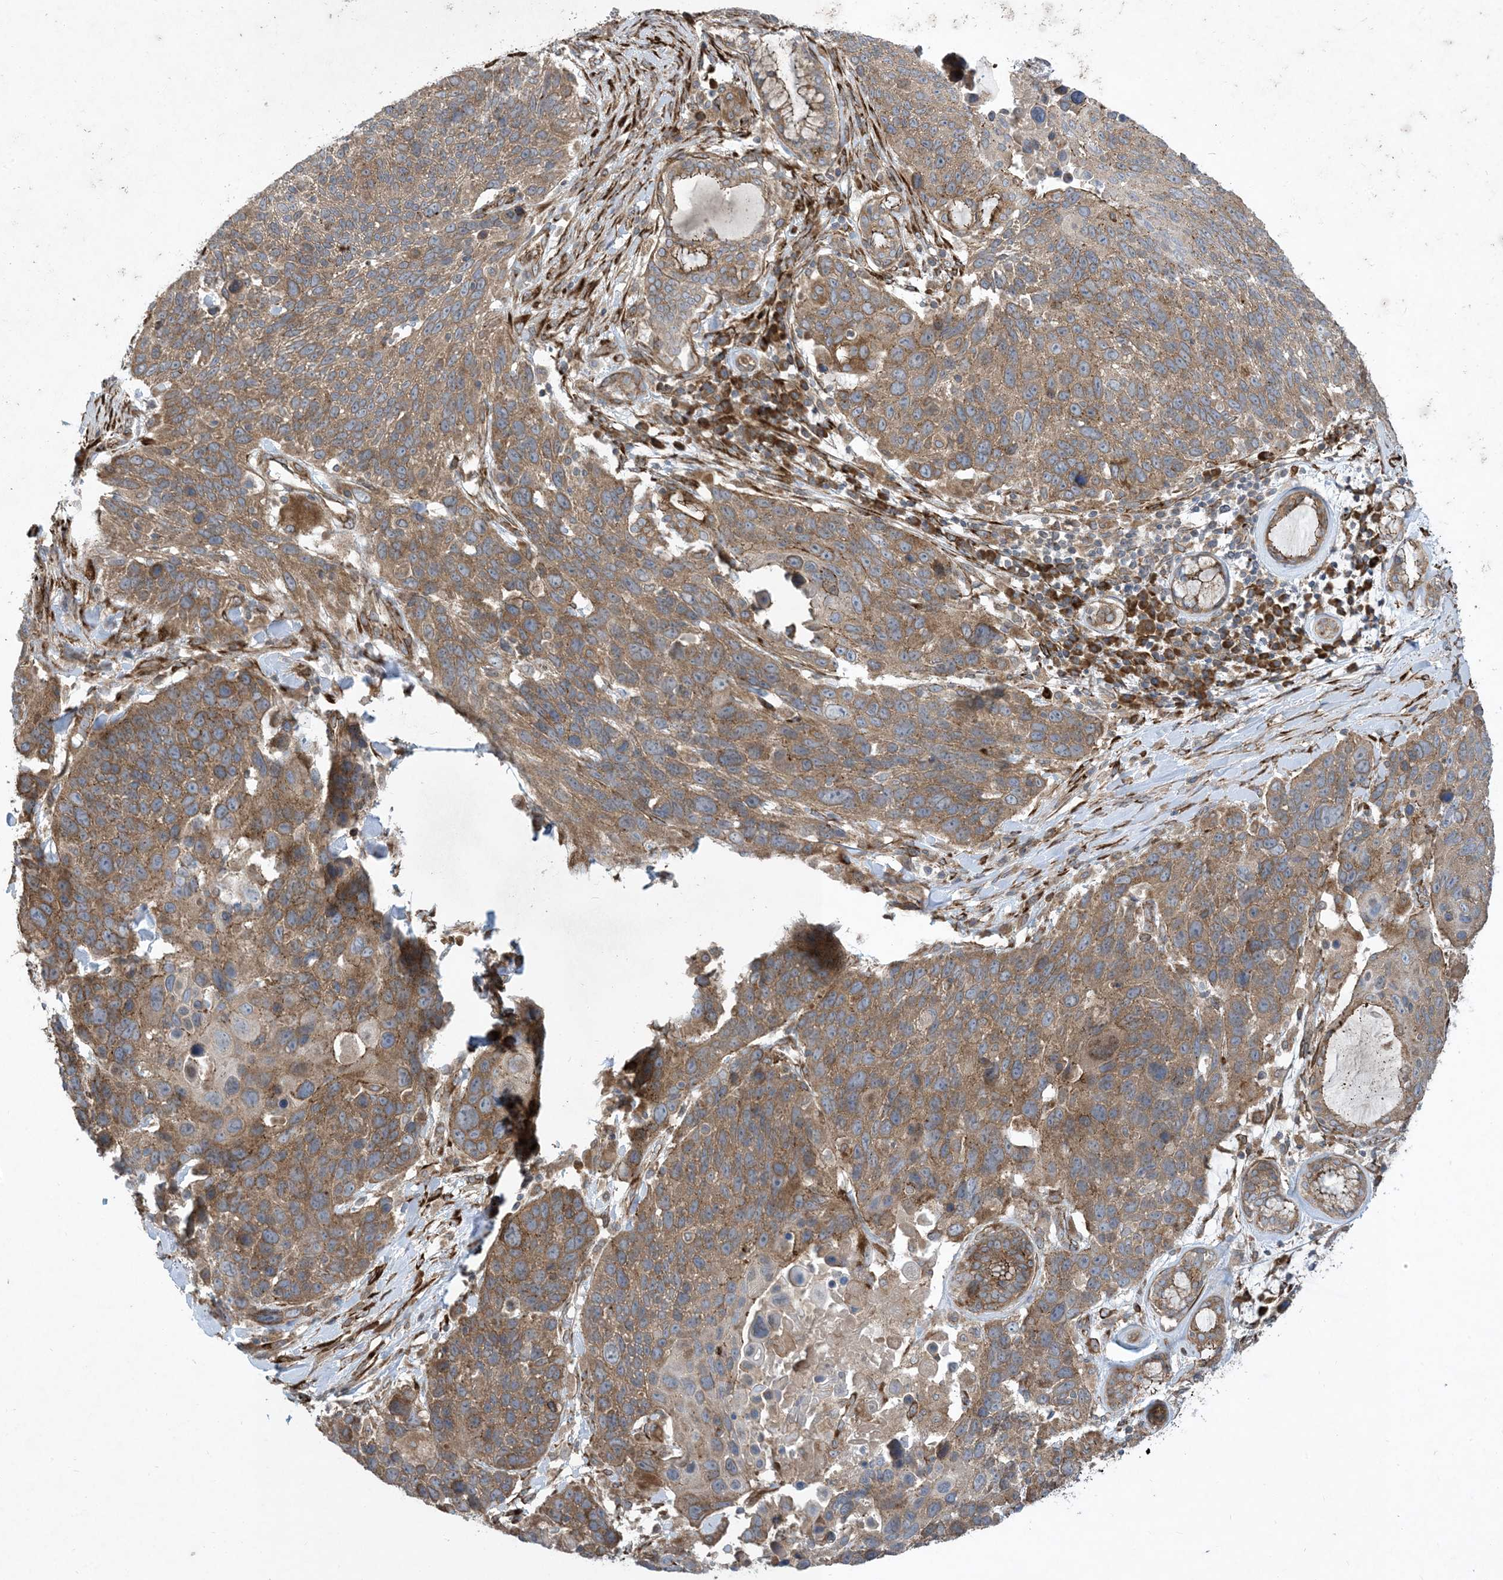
{"staining": {"intensity": "moderate", "quantity": ">75%", "location": "cytoplasmic/membranous"}, "tissue": "lung cancer", "cell_type": "Tumor cells", "image_type": "cancer", "snomed": [{"axis": "morphology", "description": "Squamous cell carcinoma, NOS"}, {"axis": "topography", "description": "Lung"}], "caption": "IHC of human lung squamous cell carcinoma reveals medium levels of moderate cytoplasmic/membranous staining in about >75% of tumor cells.", "gene": "OTOP1", "patient": {"sex": "male", "age": 66}}